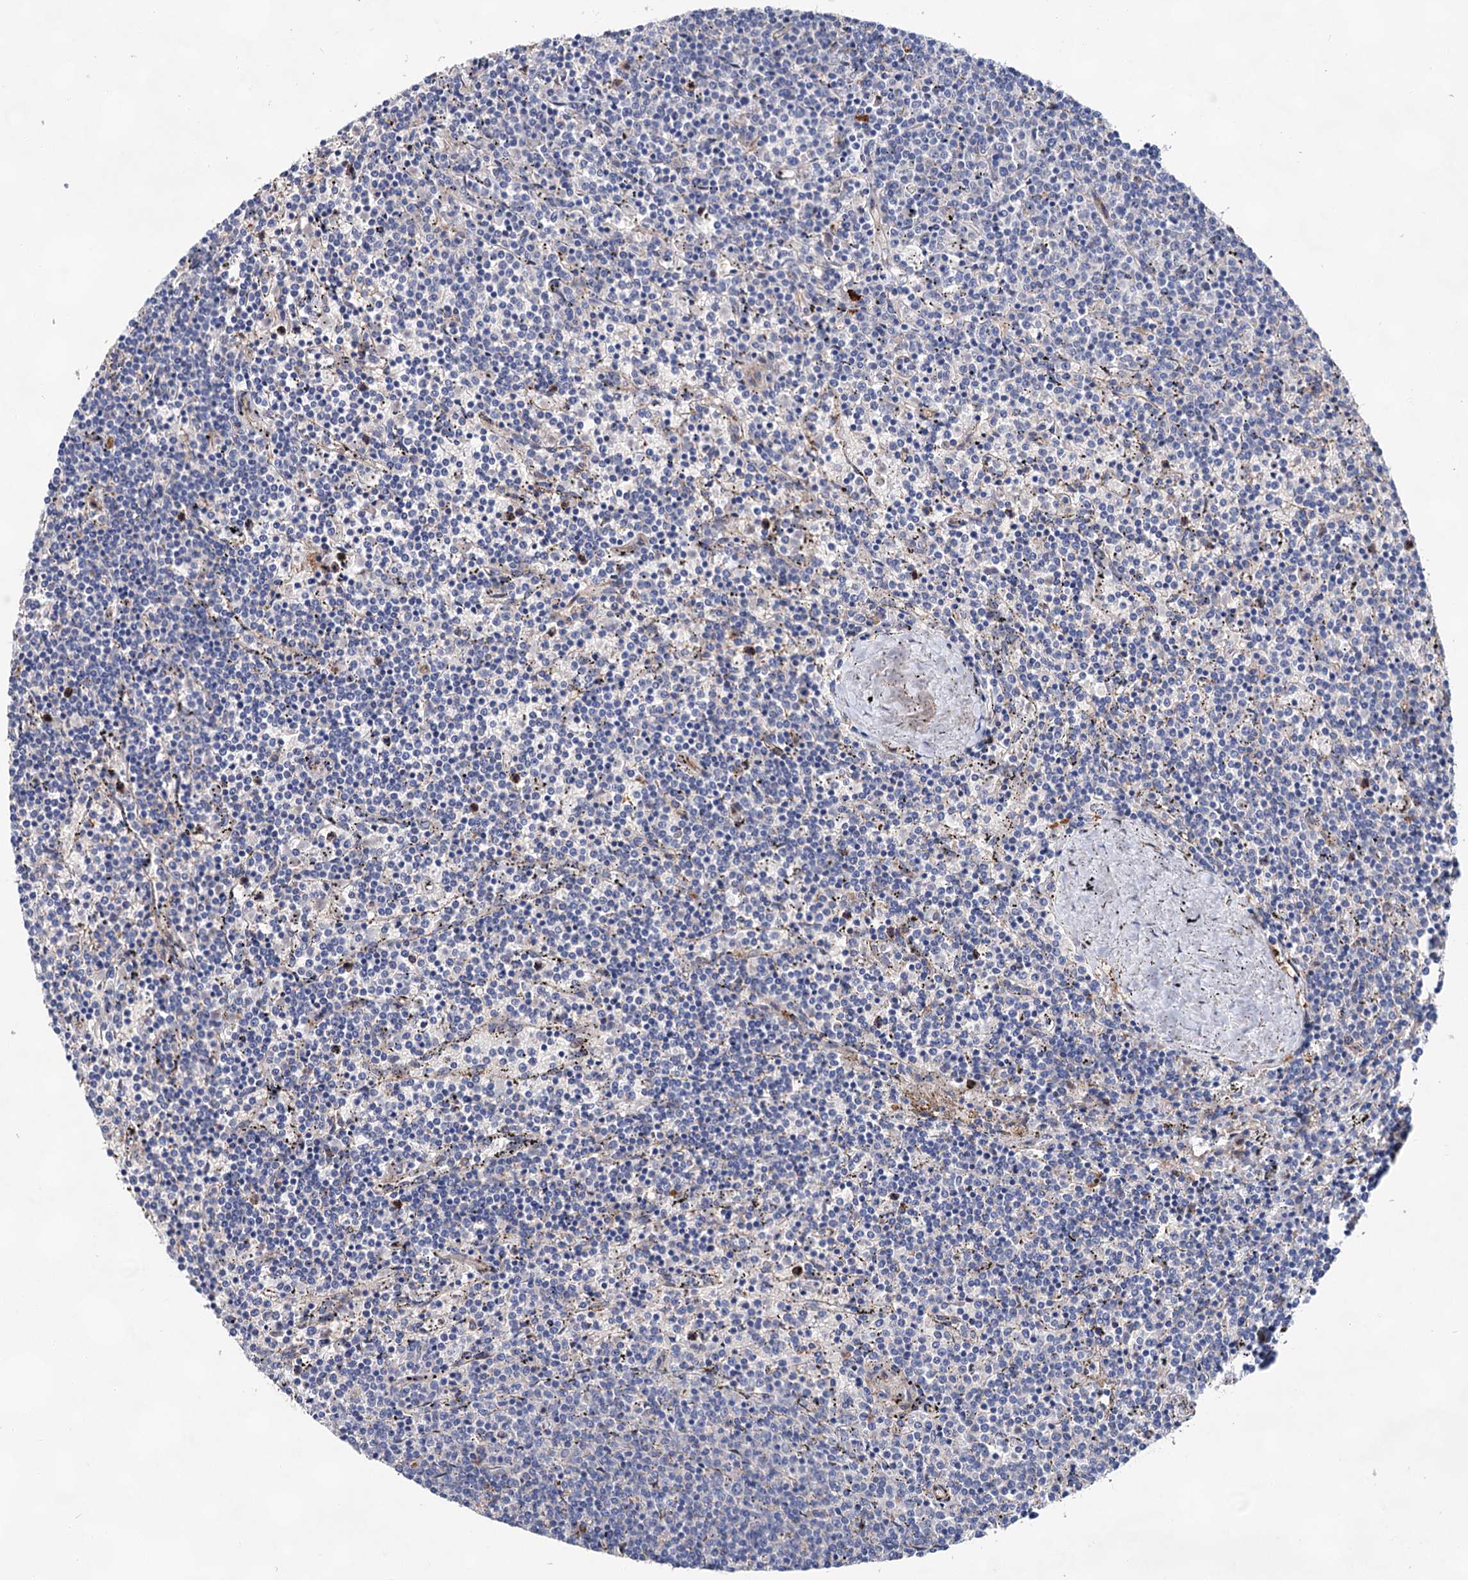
{"staining": {"intensity": "negative", "quantity": "none", "location": "none"}, "tissue": "lymphoma", "cell_type": "Tumor cells", "image_type": "cancer", "snomed": [{"axis": "morphology", "description": "Malignant lymphoma, non-Hodgkin's type, Low grade"}, {"axis": "topography", "description": "Spleen"}], "caption": "Immunohistochemistry (IHC) photomicrograph of neoplastic tissue: human lymphoma stained with DAB (3,3'-diaminobenzidine) reveals no significant protein staining in tumor cells.", "gene": "TMTC3", "patient": {"sex": "female", "age": 50}}